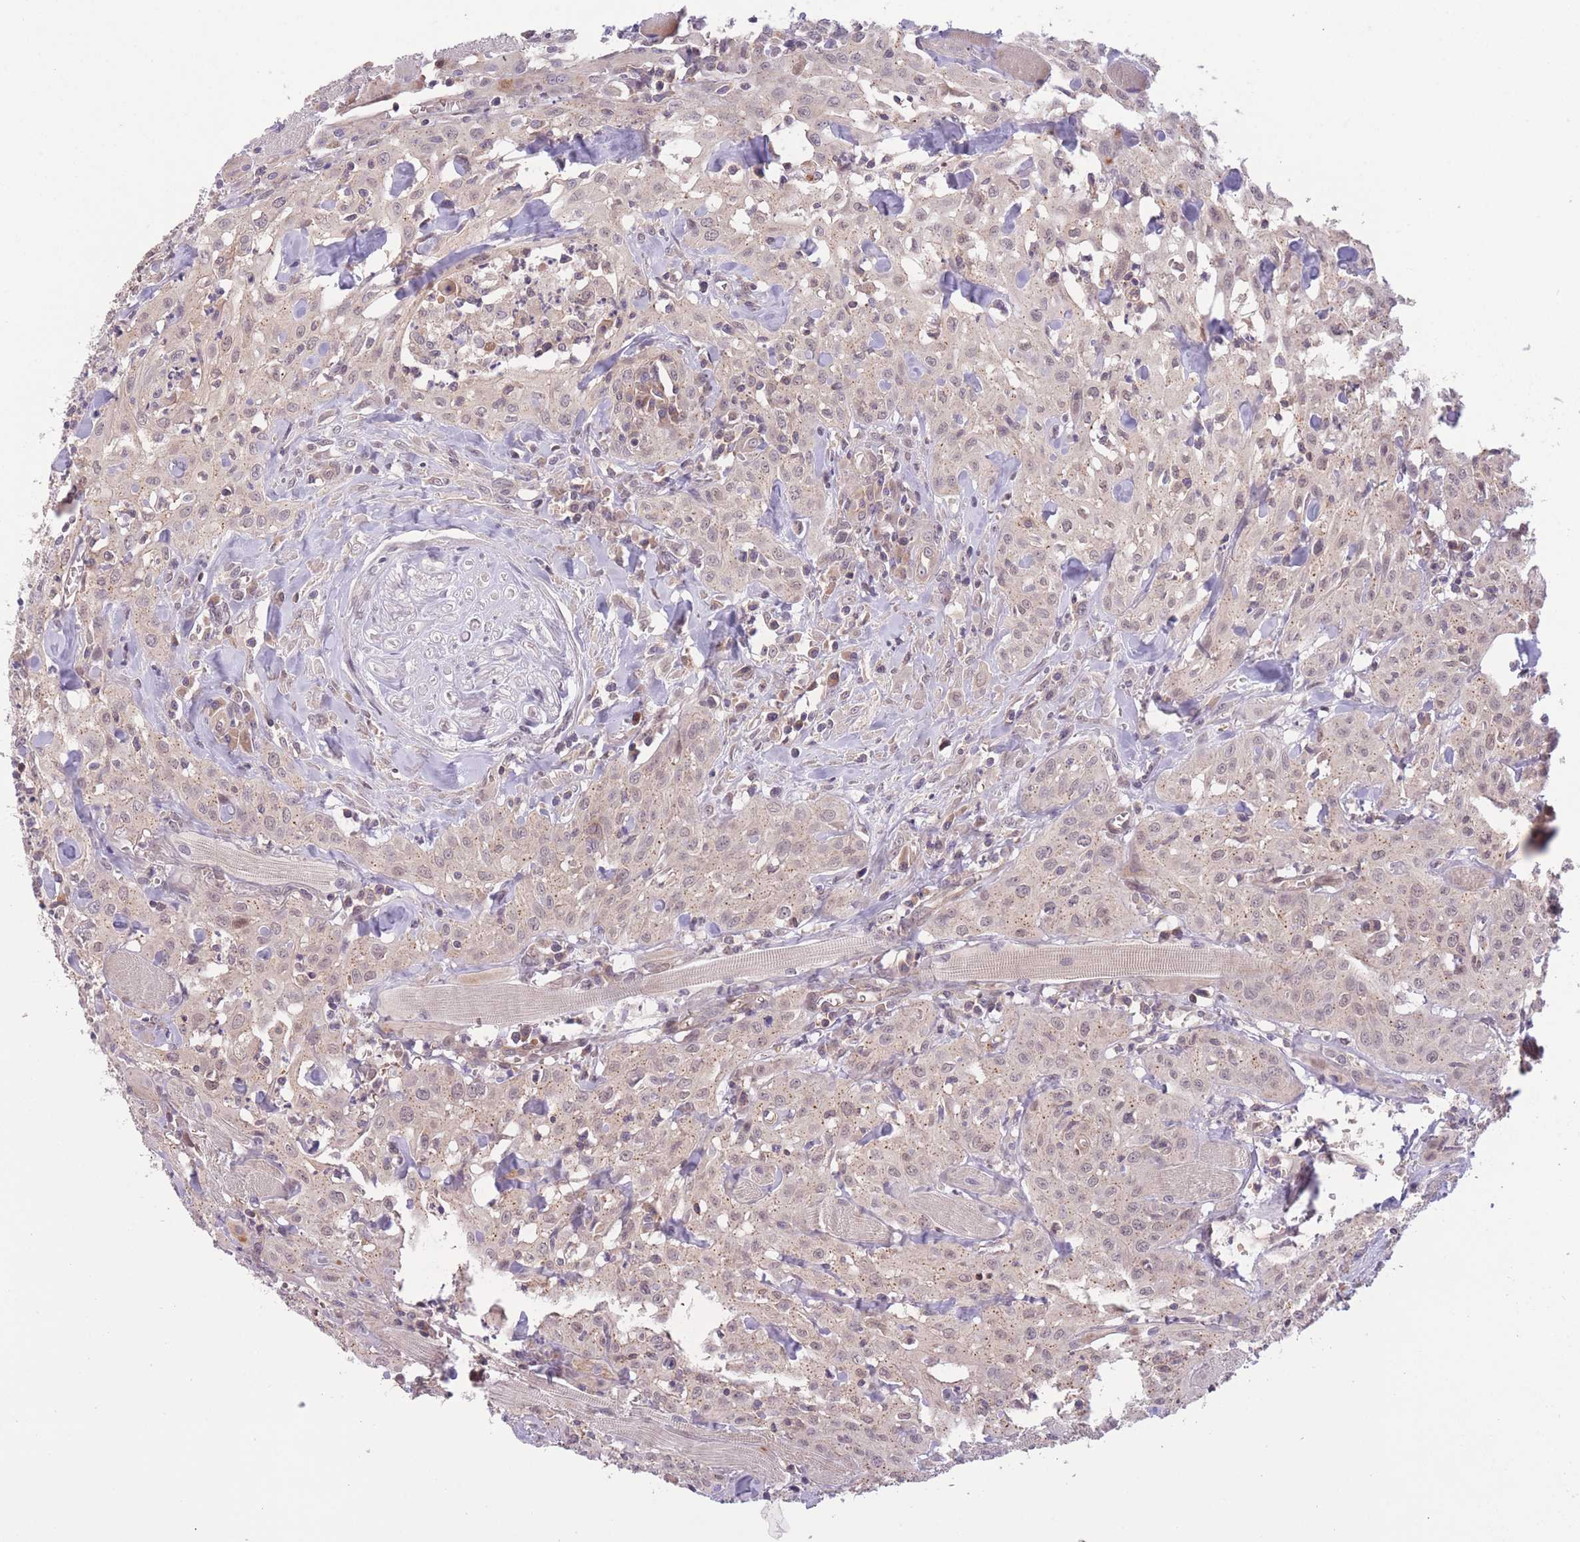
{"staining": {"intensity": "weak", "quantity": "25%-75%", "location": "cytoplasmic/membranous,nuclear"}, "tissue": "head and neck cancer", "cell_type": "Tumor cells", "image_type": "cancer", "snomed": [{"axis": "morphology", "description": "Squamous cell carcinoma, NOS"}, {"axis": "topography", "description": "Oral tissue"}, {"axis": "topography", "description": "Head-Neck"}], "caption": "Approximately 25%-75% of tumor cells in head and neck squamous cell carcinoma reveal weak cytoplasmic/membranous and nuclear protein expression as visualized by brown immunohistochemical staining.", "gene": "FUT5", "patient": {"sex": "female", "age": 70}}